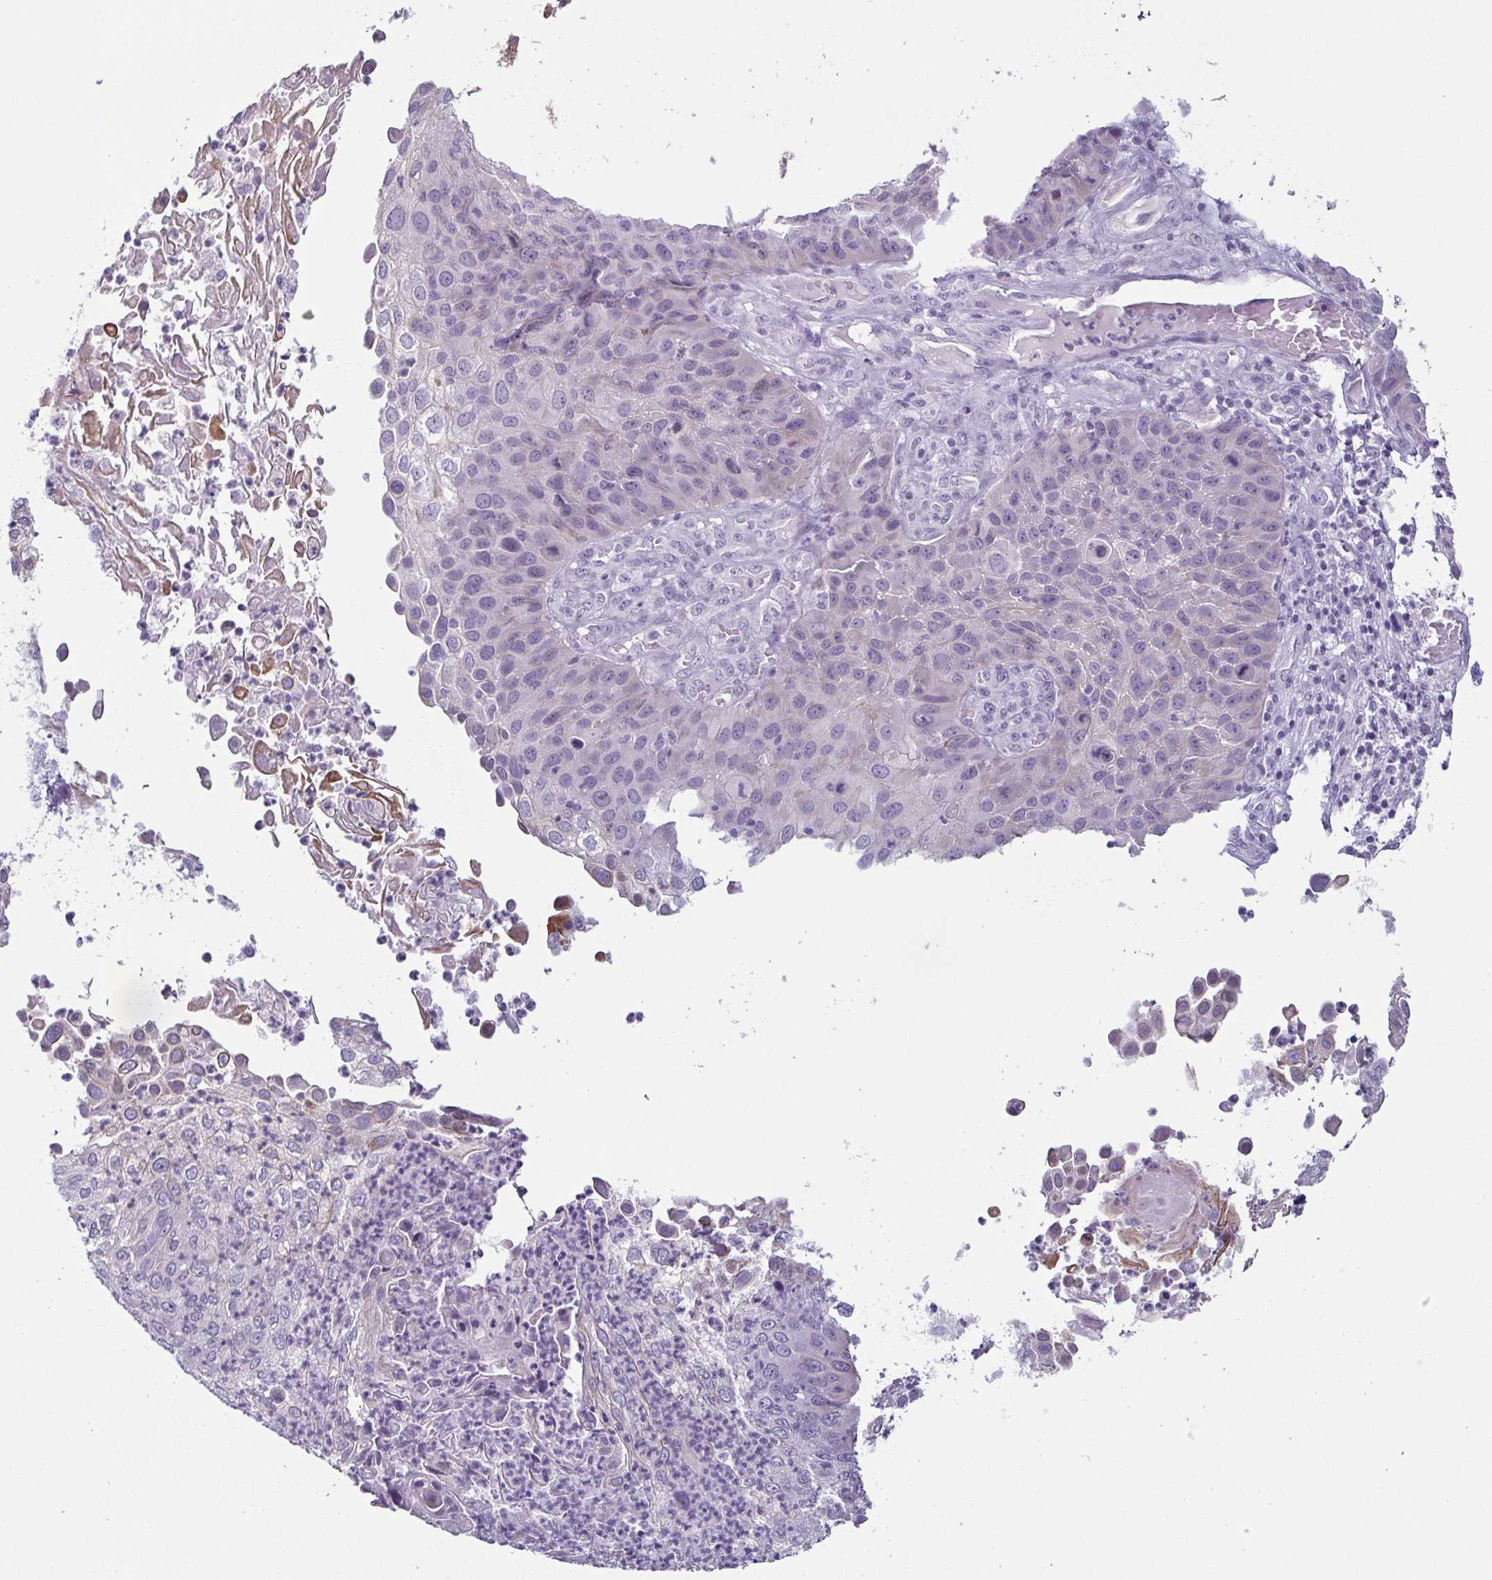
{"staining": {"intensity": "negative", "quantity": "none", "location": "none"}, "tissue": "skin cancer", "cell_type": "Tumor cells", "image_type": "cancer", "snomed": [{"axis": "morphology", "description": "Squamous cell carcinoma, NOS"}, {"axis": "topography", "description": "Skin"}], "caption": "This histopathology image is of squamous cell carcinoma (skin) stained with IHC to label a protein in brown with the nuclei are counter-stained blue. There is no staining in tumor cells.", "gene": "KRT78", "patient": {"sex": "male", "age": 87}}